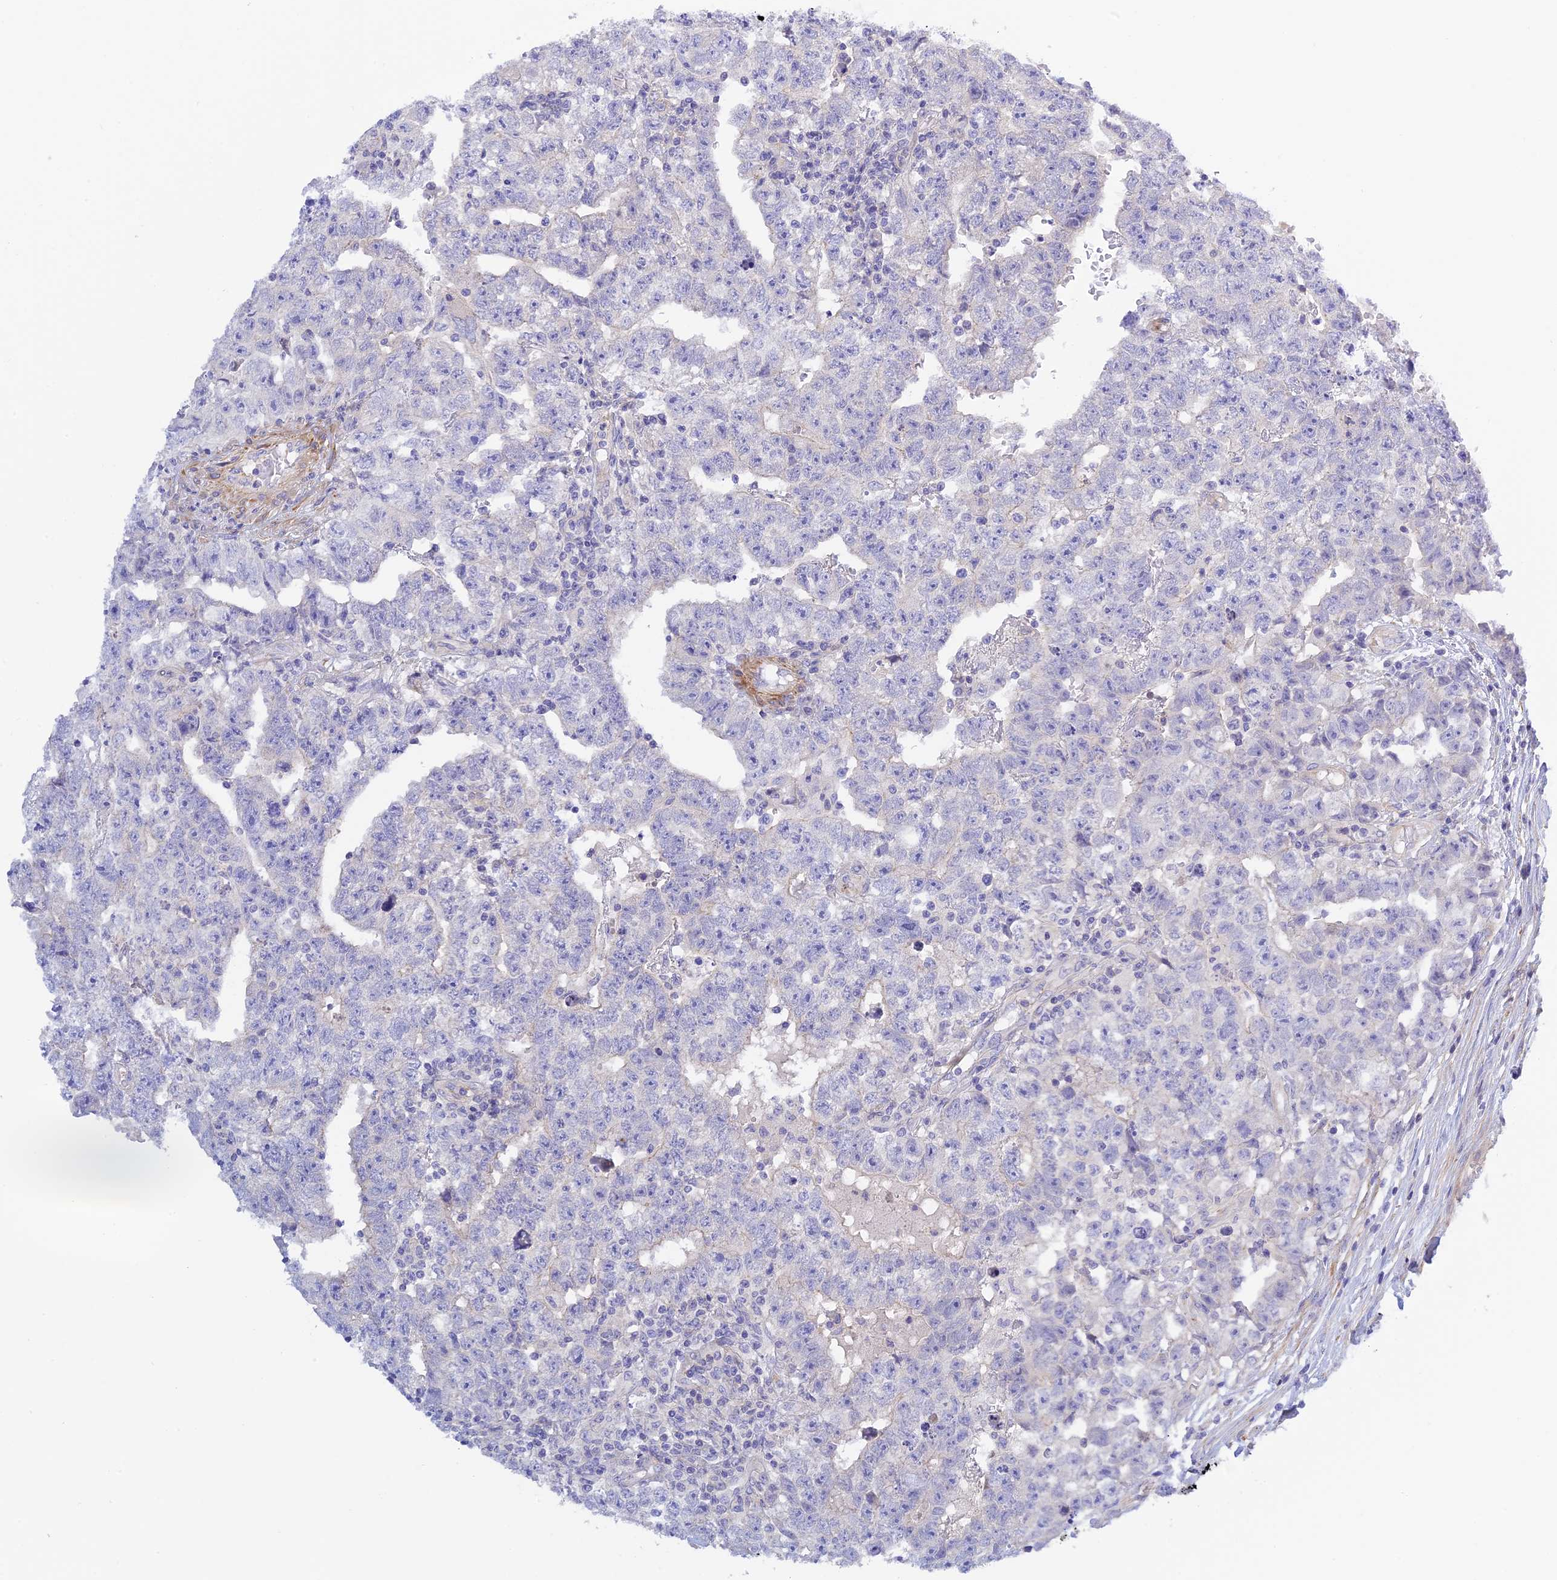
{"staining": {"intensity": "negative", "quantity": "none", "location": "none"}, "tissue": "testis cancer", "cell_type": "Tumor cells", "image_type": "cancer", "snomed": [{"axis": "morphology", "description": "Carcinoma, Embryonal, NOS"}, {"axis": "topography", "description": "Testis"}], "caption": "Immunohistochemistry of human testis cancer (embryonal carcinoma) demonstrates no expression in tumor cells. (Immunohistochemistry (ihc), brightfield microscopy, high magnification).", "gene": "ZDHHC16", "patient": {"sex": "male", "age": 25}}